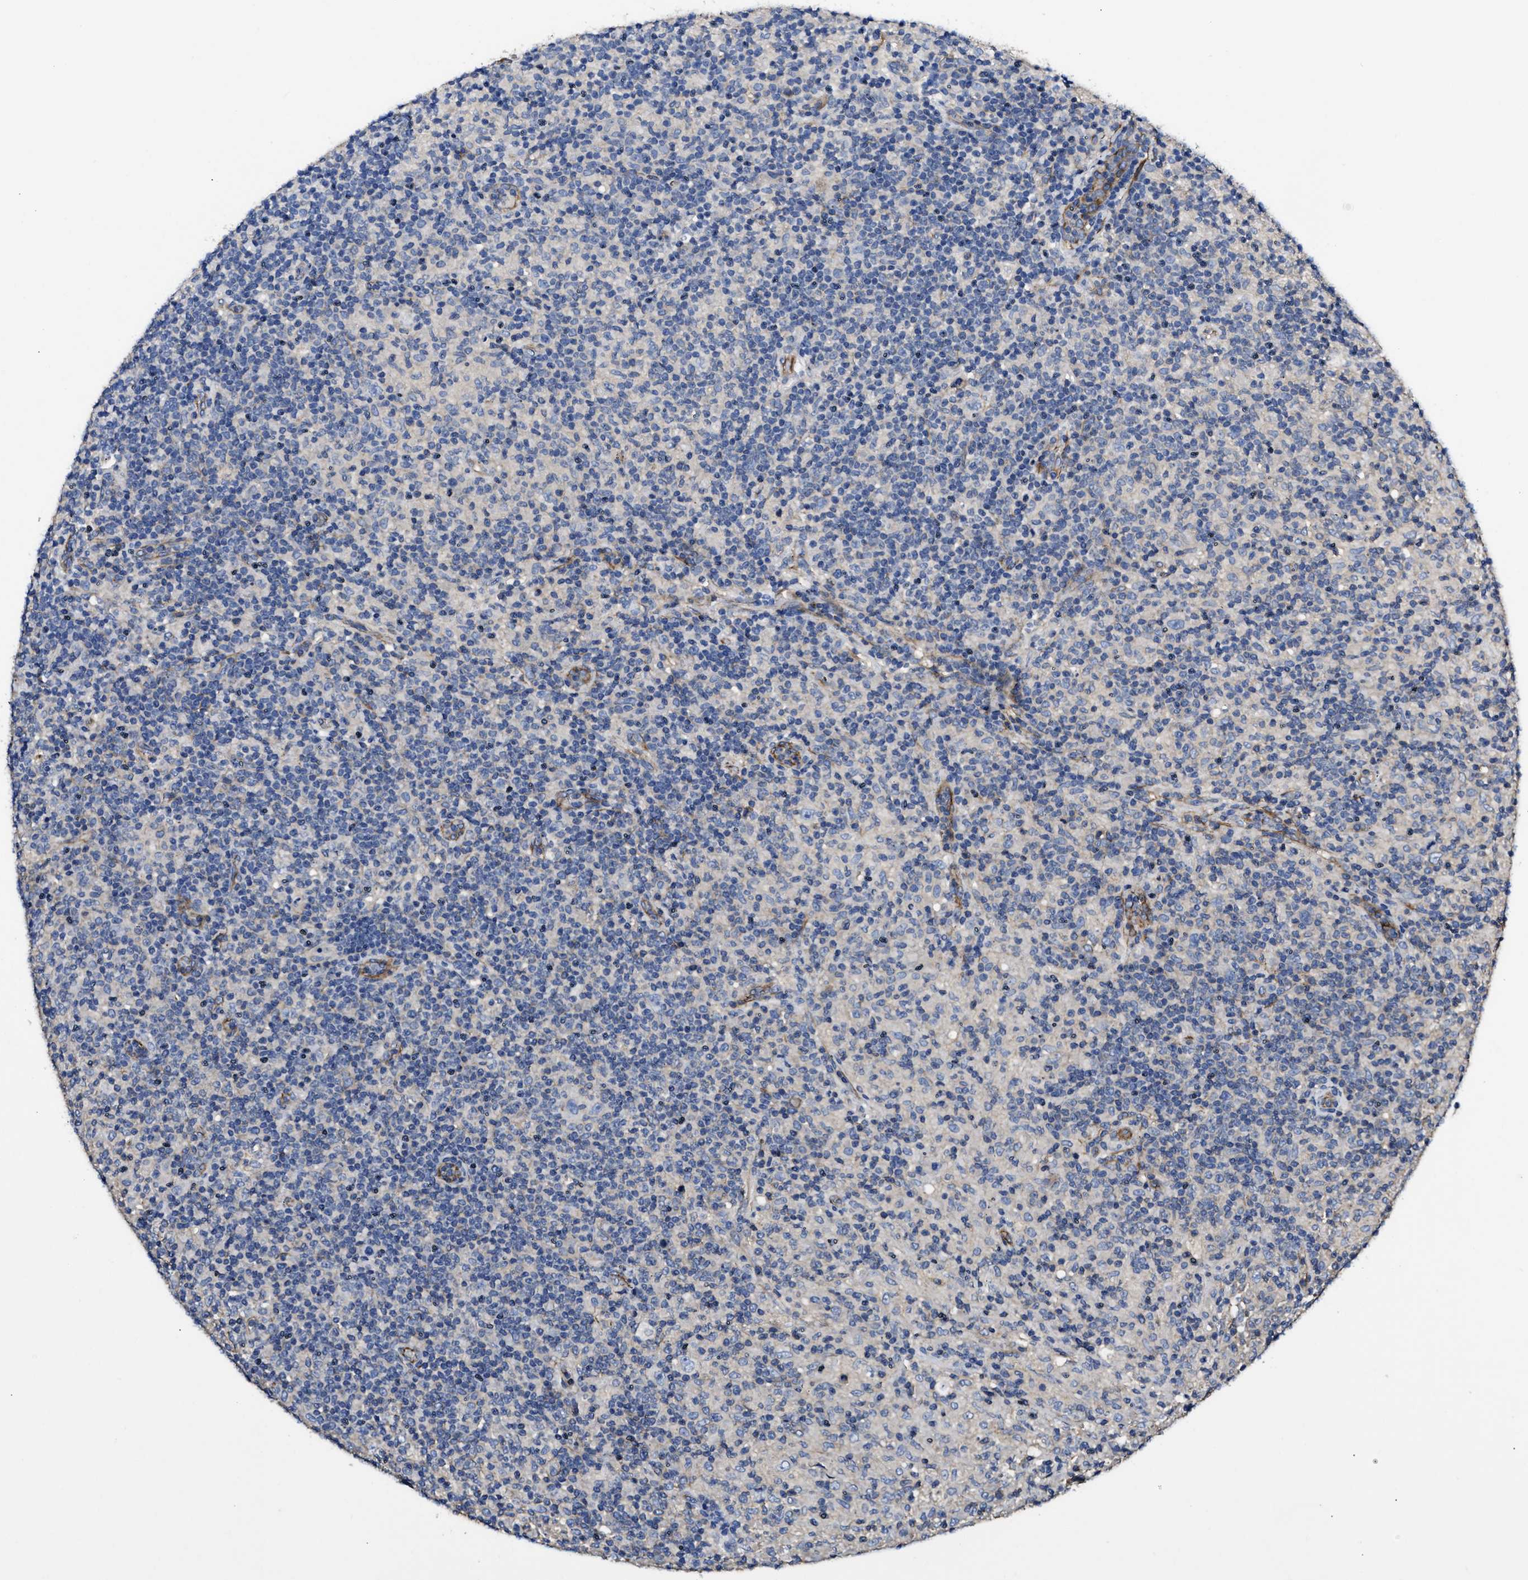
{"staining": {"intensity": "negative", "quantity": "none", "location": "none"}, "tissue": "lymphoma", "cell_type": "Tumor cells", "image_type": "cancer", "snomed": [{"axis": "morphology", "description": "Hodgkin's disease, NOS"}, {"axis": "topography", "description": "Lymph node"}], "caption": "A high-resolution image shows immunohistochemistry staining of lymphoma, which demonstrates no significant staining in tumor cells. (Stains: DAB (3,3'-diaminobenzidine) IHC with hematoxylin counter stain, Microscopy: brightfield microscopy at high magnification).", "gene": "USP4", "patient": {"sex": "male", "age": 70}}